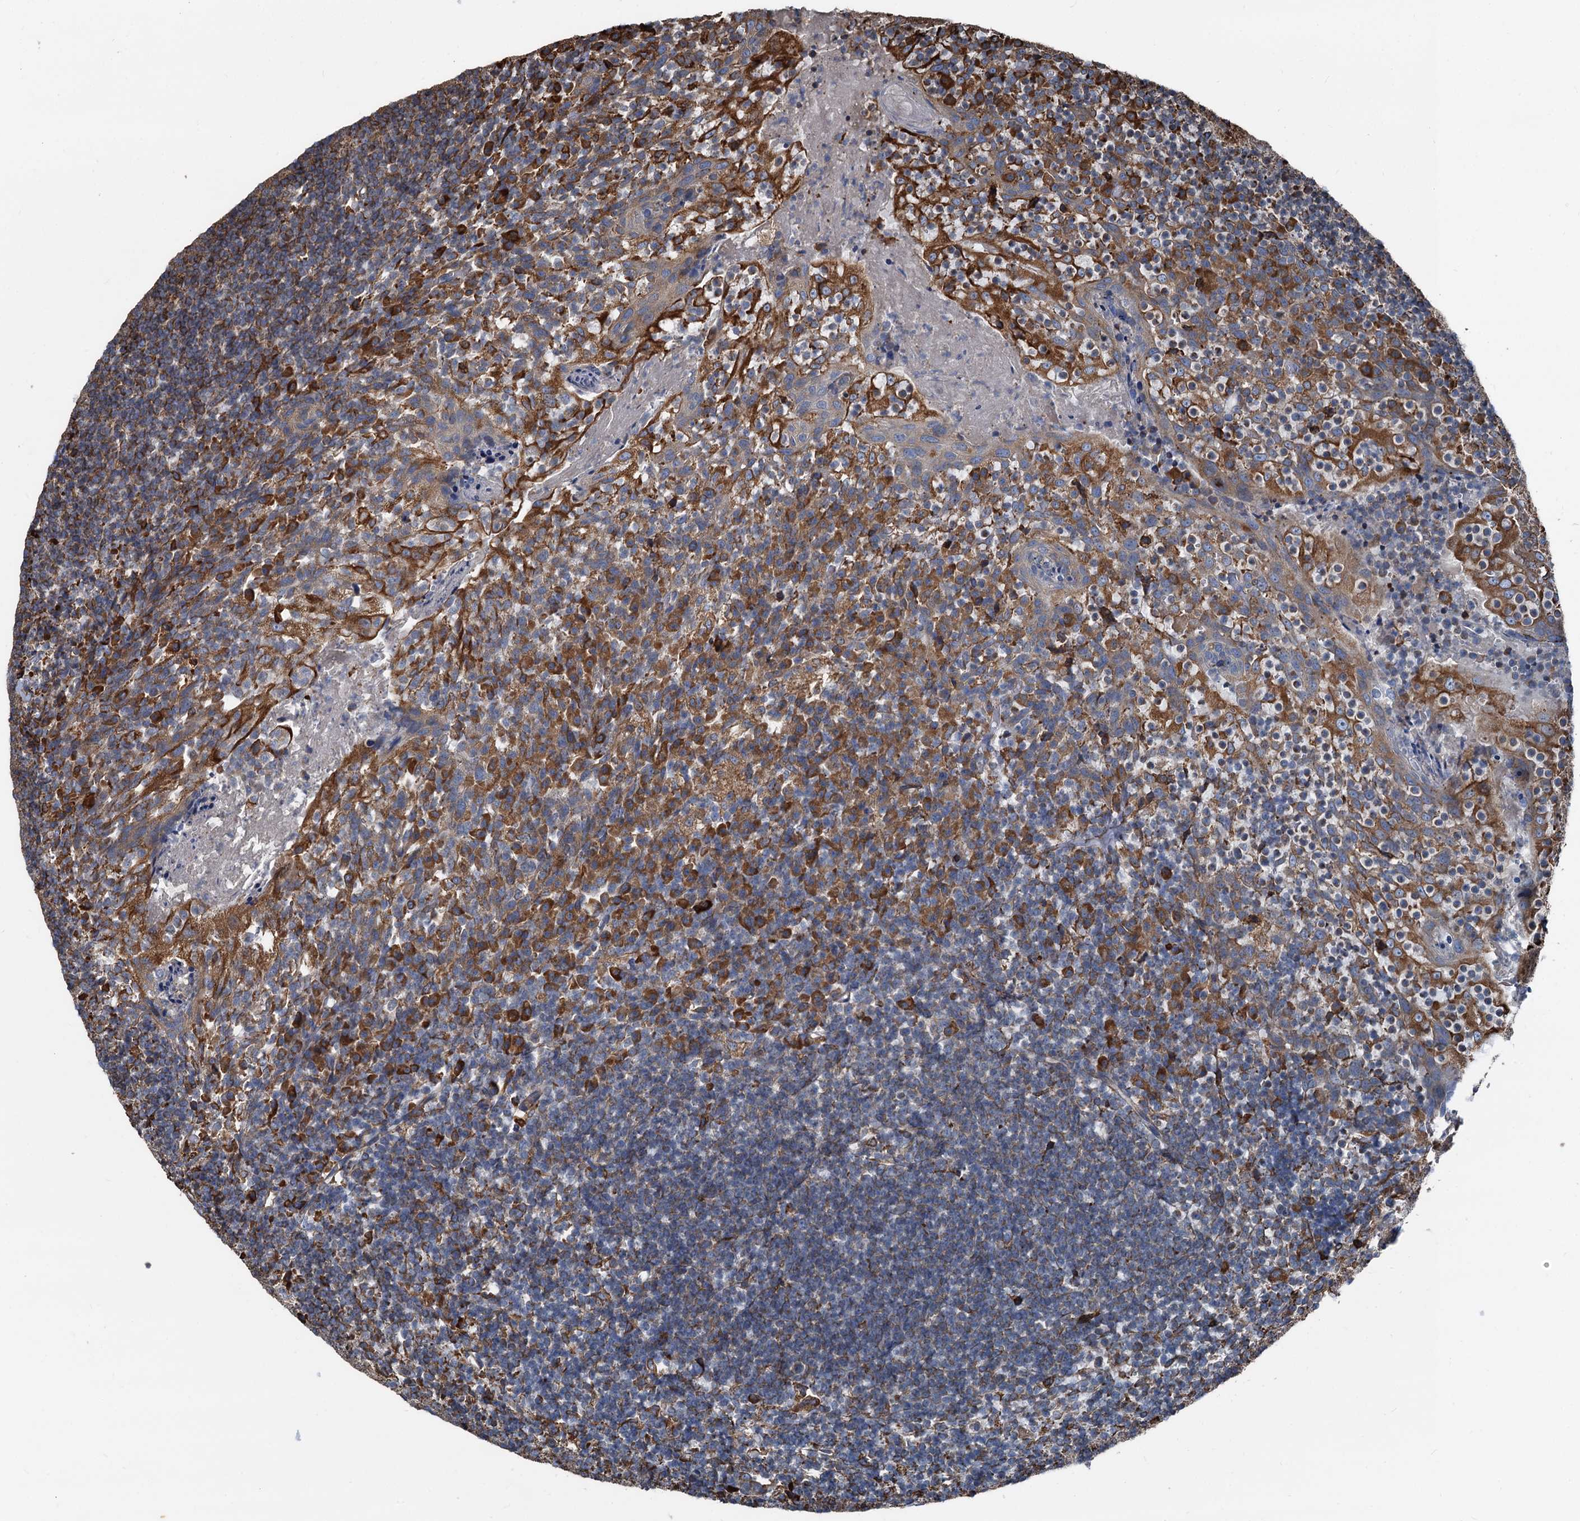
{"staining": {"intensity": "moderate", "quantity": "25%-75%", "location": "cytoplasmic/membranous"}, "tissue": "tonsil", "cell_type": "Germinal center cells", "image_type": "normal", "snomed": [{"axis": "morphology", "description": "Normal tissue, NOS"}, {"axis": "topography", "description": "Tonsil"}], "caption": "Immunohistochemical staining of normal tonsil shows moderate cytoplasmic/membranous protein positivity in approximately 25%-75% of germinal center cells.", "gene": "NEURL1B", "patient": {"sex": "female", "age": 10}}